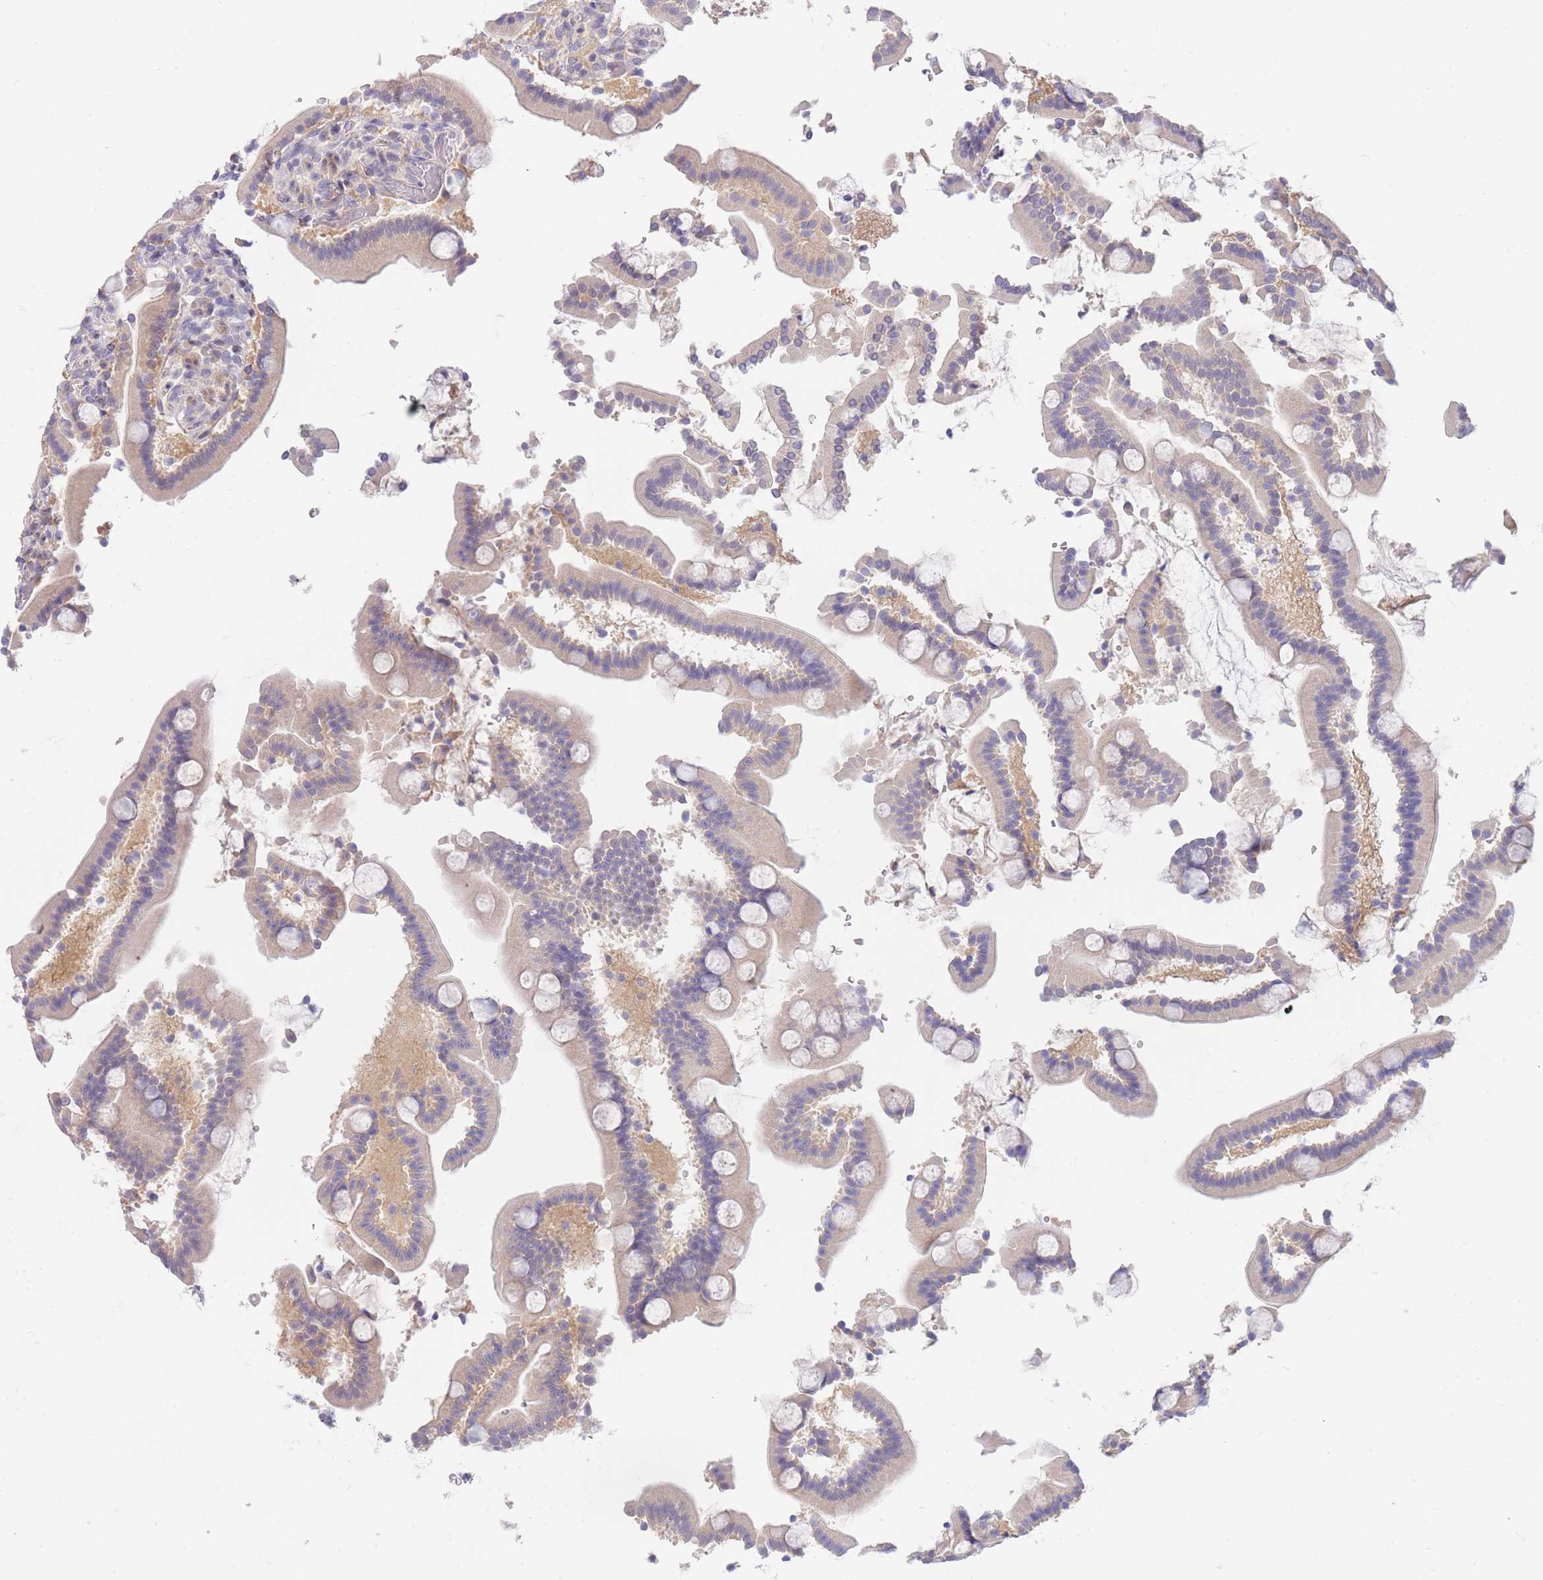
{"staining": {"intensity": "weak", "quantity": ">75%", "location": "cytoplasmic/membranous"}, "tissue": "duodenum", "cell_type": "Glandular cells", "image_type": "normal", "snomed": [{"axis": "morphology", "description": "Normal tissue, NOS"}, {"axis": "topography", "description": "Duodenum"}], "caption": "A brown stain shows weak cytoplasmic/membranous staining of a protein in glandular cells of normal human duodenum.", "gene": "SUGT1", "patient": {"sex": "male", "age": 55}}